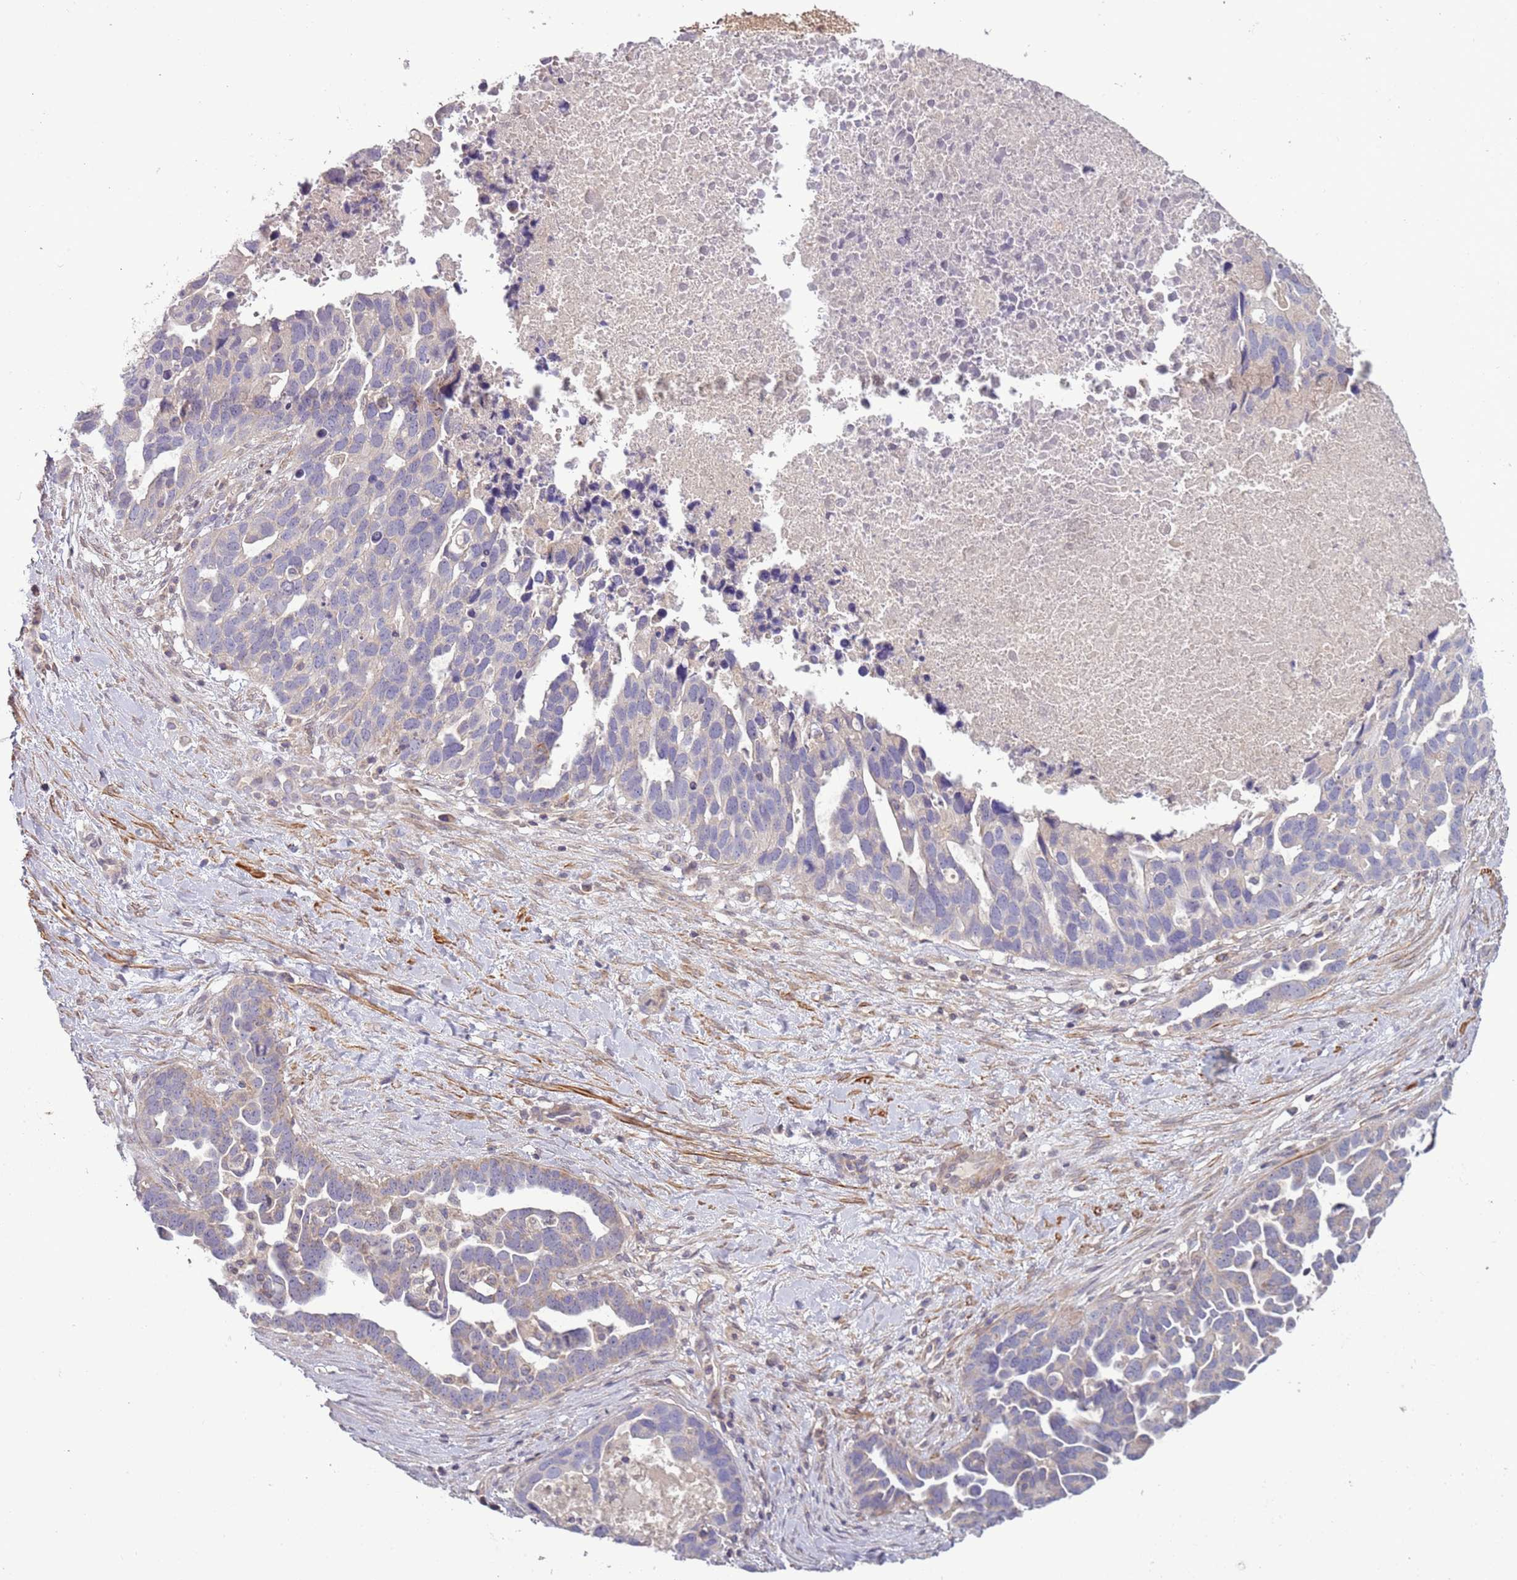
{"staining": {"intensity": "negative", "quantity": "none", "location": "none"}, "tissue": "ovarian cancer", "cell_type": "Tumor cells", "image_type": "cancer", "snomed": [{"axis": "morphology", "description": "Cystadenocarcinoma, serous, NOS"}, {"axis": "topography", "description": "Ovary"}], "caption": "DAB immunohistochemical staining of human serous cystadenocarcinoma (ovarian) displays no significant staining in tumor cells. The staining is performed using DAB (3,3'-diaminobenzidine) brown chromogen with nuclei counter-stained in using hematoxylin.", "gene": "DTD2", "patient": {"sex": "female", "age": 54}}